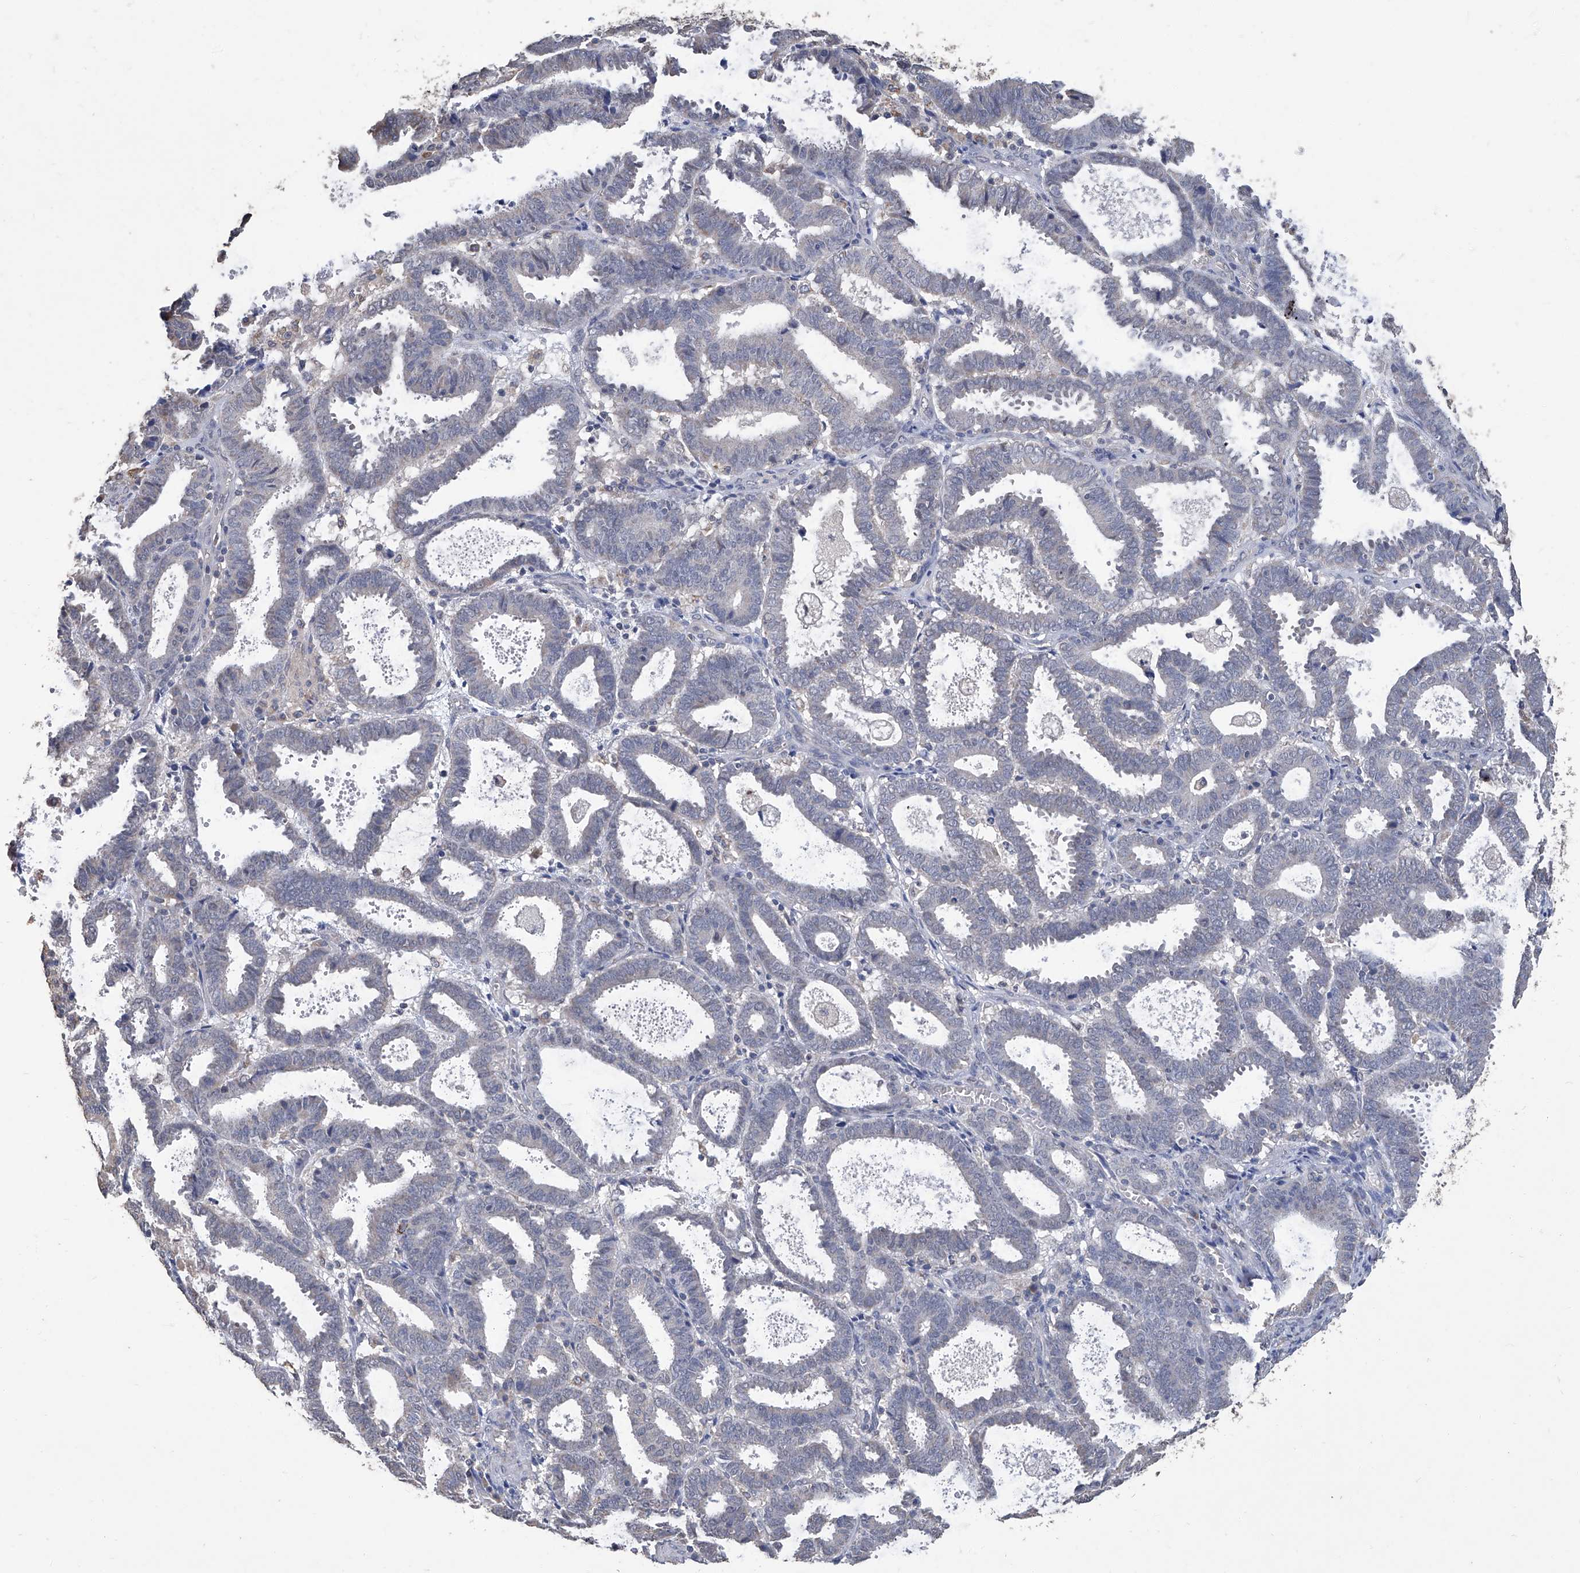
{"staining": {"intensity": "negative", "quantity": "none", "location": "none"}, "tissue": "endometrial cancer", "cell_type": "Tumor cells", "image_type": "cancer", "snomed": [{"axis": "morphology", "description": "Adenocarcinoma, NOS"}, {"axis": "topography", "description": "Uterus"}], "caption": "This is an immunohistochemistry (IHC) image of adenocarcinoma (endometrial). There is no expression in tumor cells.", "gene": "GPT", "patient": {"sex": "female", "age": 83}}